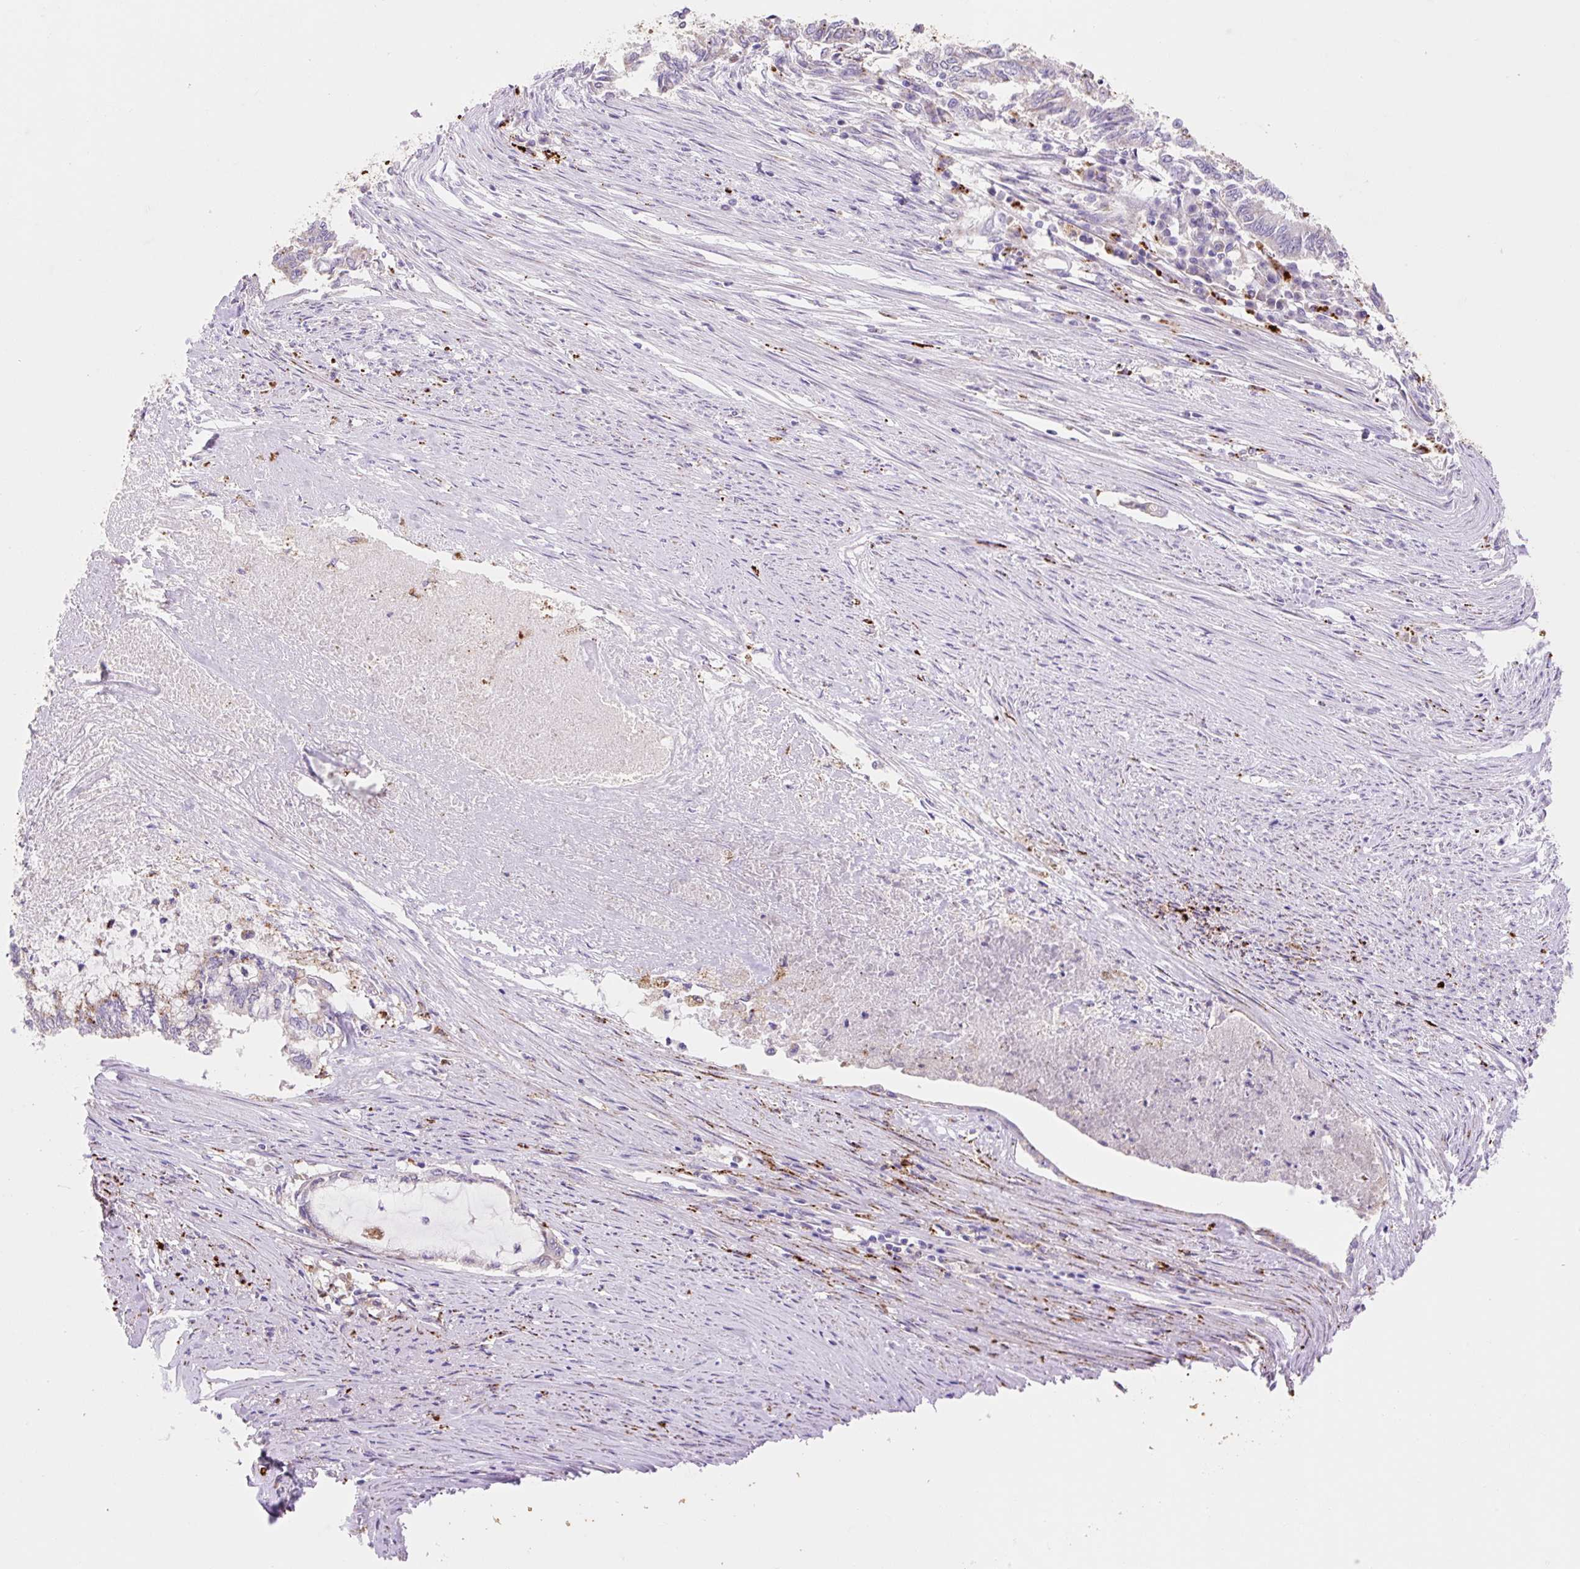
{"staining": {"intensity": "strong", "quantity": "<25%", "location": "cytoplasmic/membranous"}, "tissue": "endometrial cancer", "cell_type": "Tumor cells", "image_type": "cancer", "snomed": [{"axis": "morphology", "description": "Adenocarcinoma, NOS"}, {"axis": "topography", "description": "Endometrium"}], "caption": "This photomicrograph demonstrates immunohistochemistry (IHC) staining of adenocarcinoma (endometrial), with medium strong cytoplasmic/membranous staining in approximately <25% of tumor cells.", "gene": "HEXA", "patient": {"sex": "female", "age": 79}}